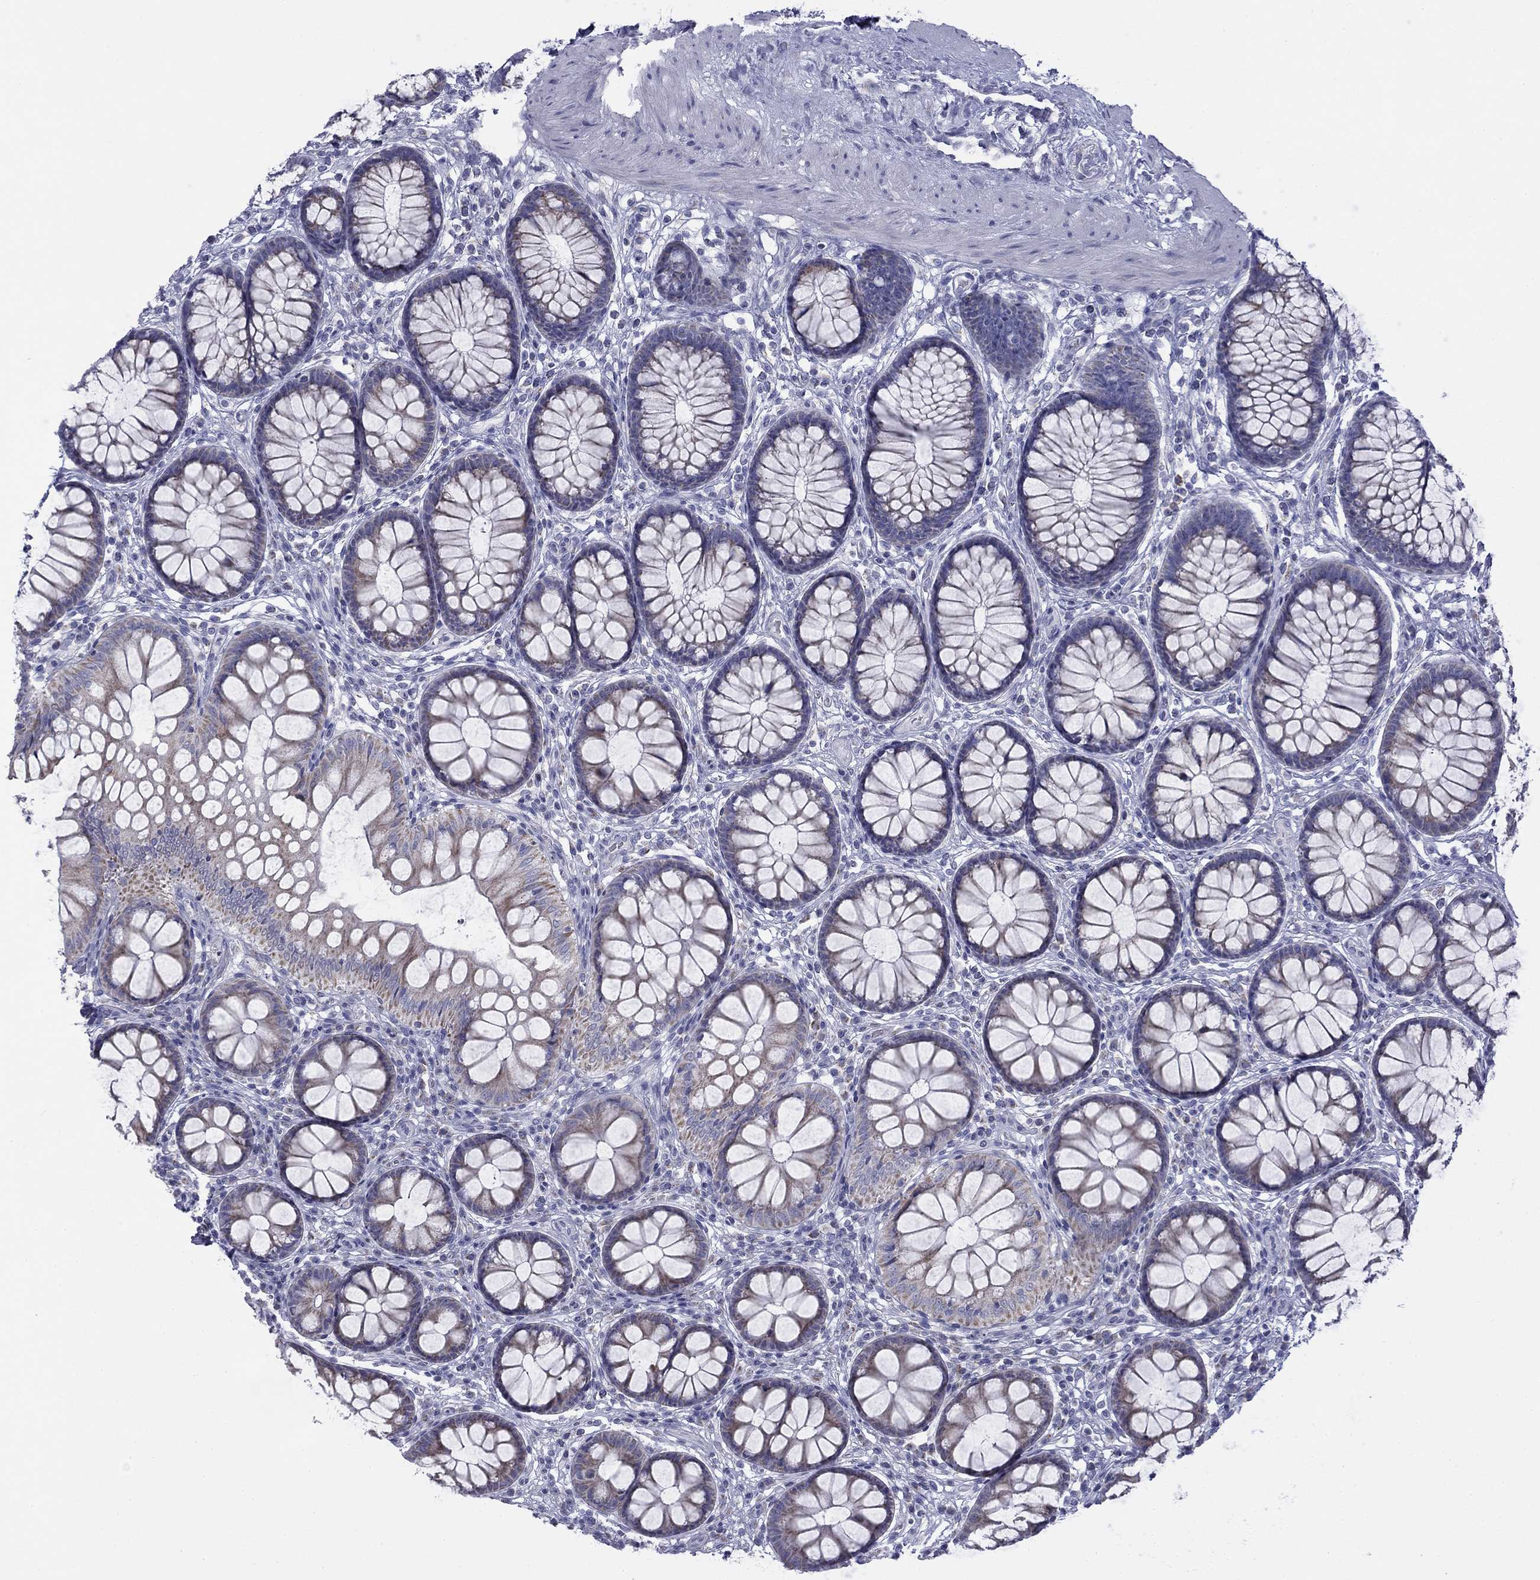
{"staining": {"intensity": "negative", "quantity": "none", "location": "none"}, "tissue": "colon", "cell_type": "Endothelial cells", "image_type": "normal", "snomed": [{"axis": "morphology", "description": "Normal tissue, NOS"}, {"axis": "morphology", "description": "Adenoma, NOS"}, {"axis": "topography", "description": "Soft tissue"}, {"axis": "topography", "description": "Colon"}], "caption": "The histopathology image exhibits no significant expression in endothelial cells of colon. (Immunohistochemistry, brightfield microscopy, high magnification).", "gene": "ZP2", "patient": {"sex": "male", "age": 47}}